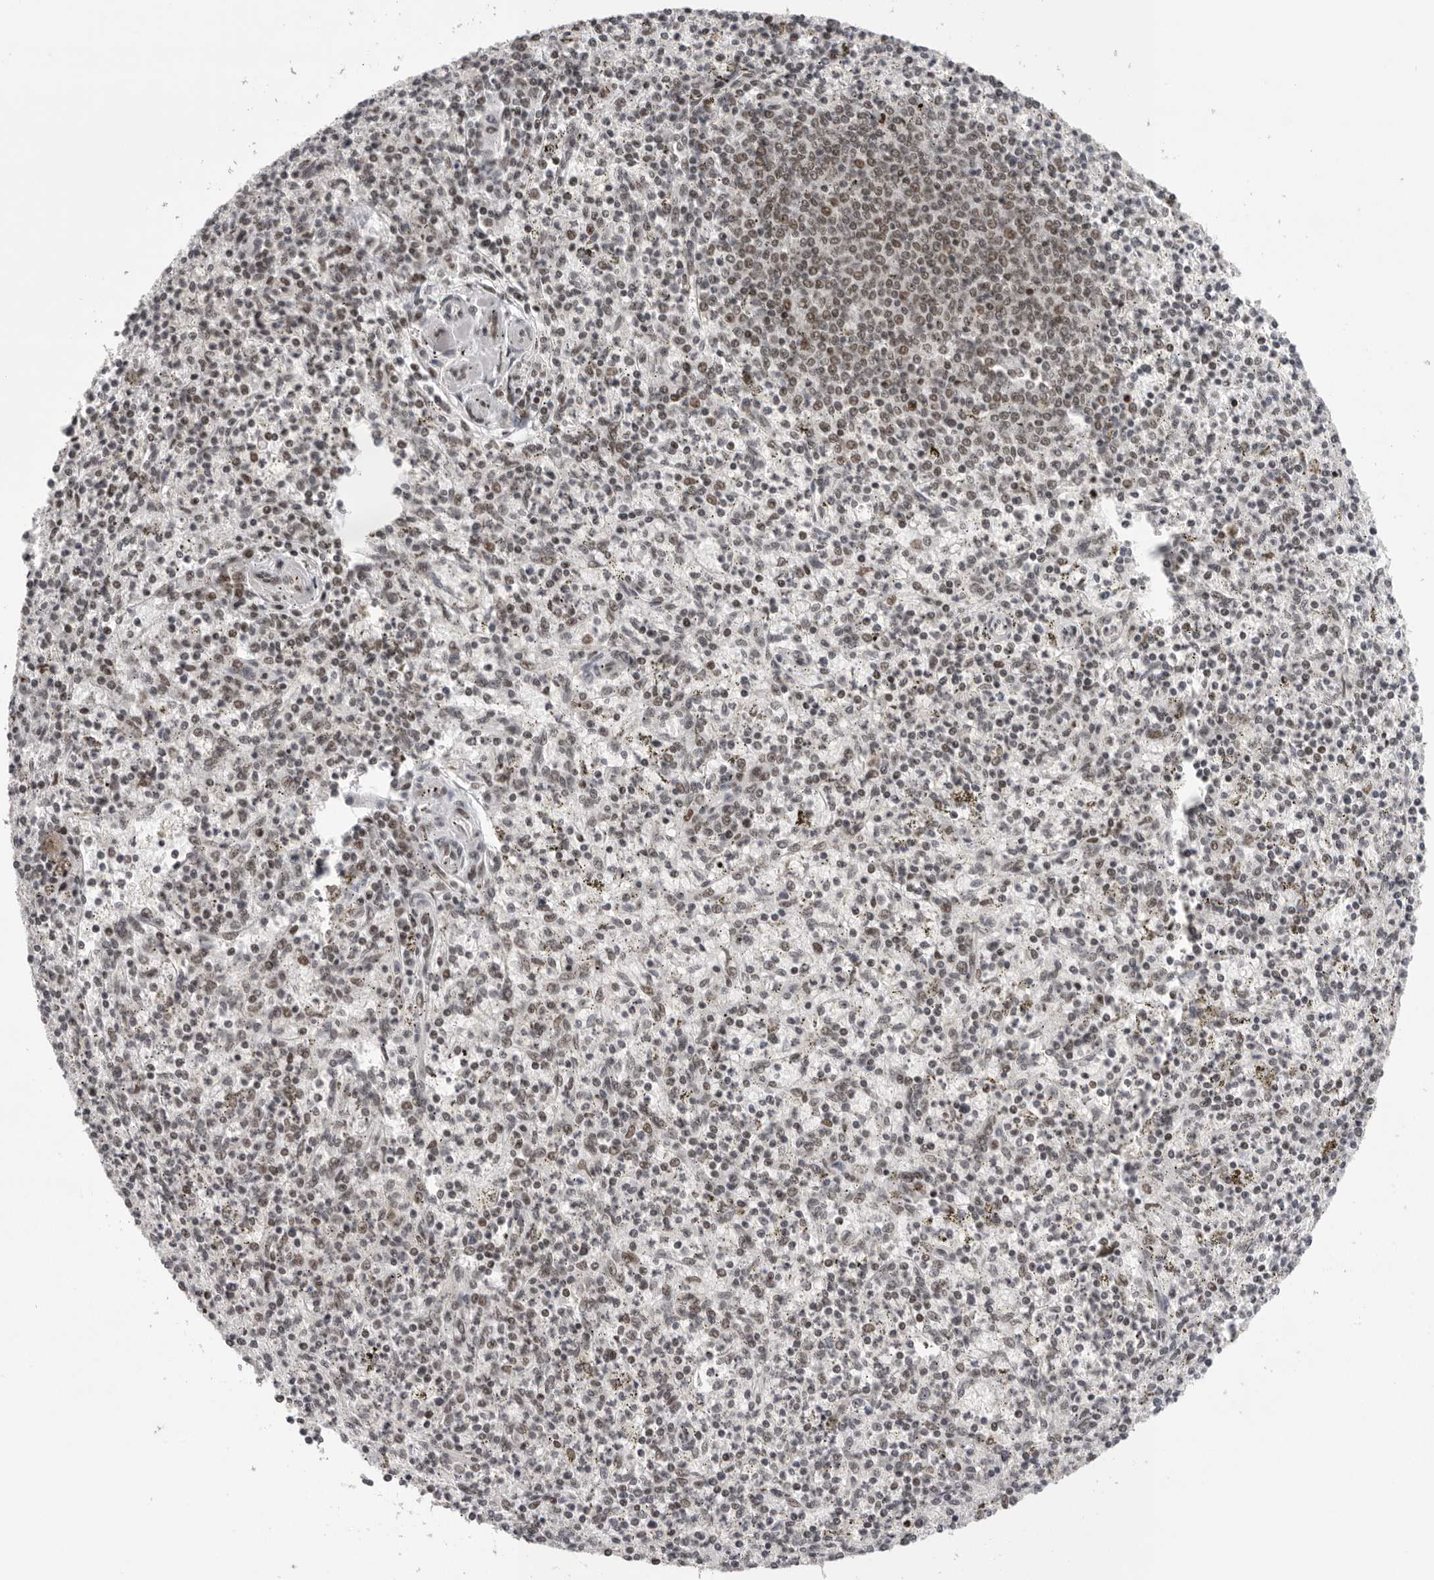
{"staining": {"intensity": "weak", "quantity": "25%-75%", "location": "nuclear"}, "tissue": "spleen", "cell_type": "Cells in red pulp", "image_type": "normal", "snomed": [{"axis": "morphology", "description": "Normal tissue, NOS"}, {"axis": "topography", "description": "Spleen"}], "caption": "A brown stain highlights weak nuclear staining of a protein in cells in red pulp of benign human spleen.", "gene": "POU5F1", "patient": {"sex": "male", "age": 72}}